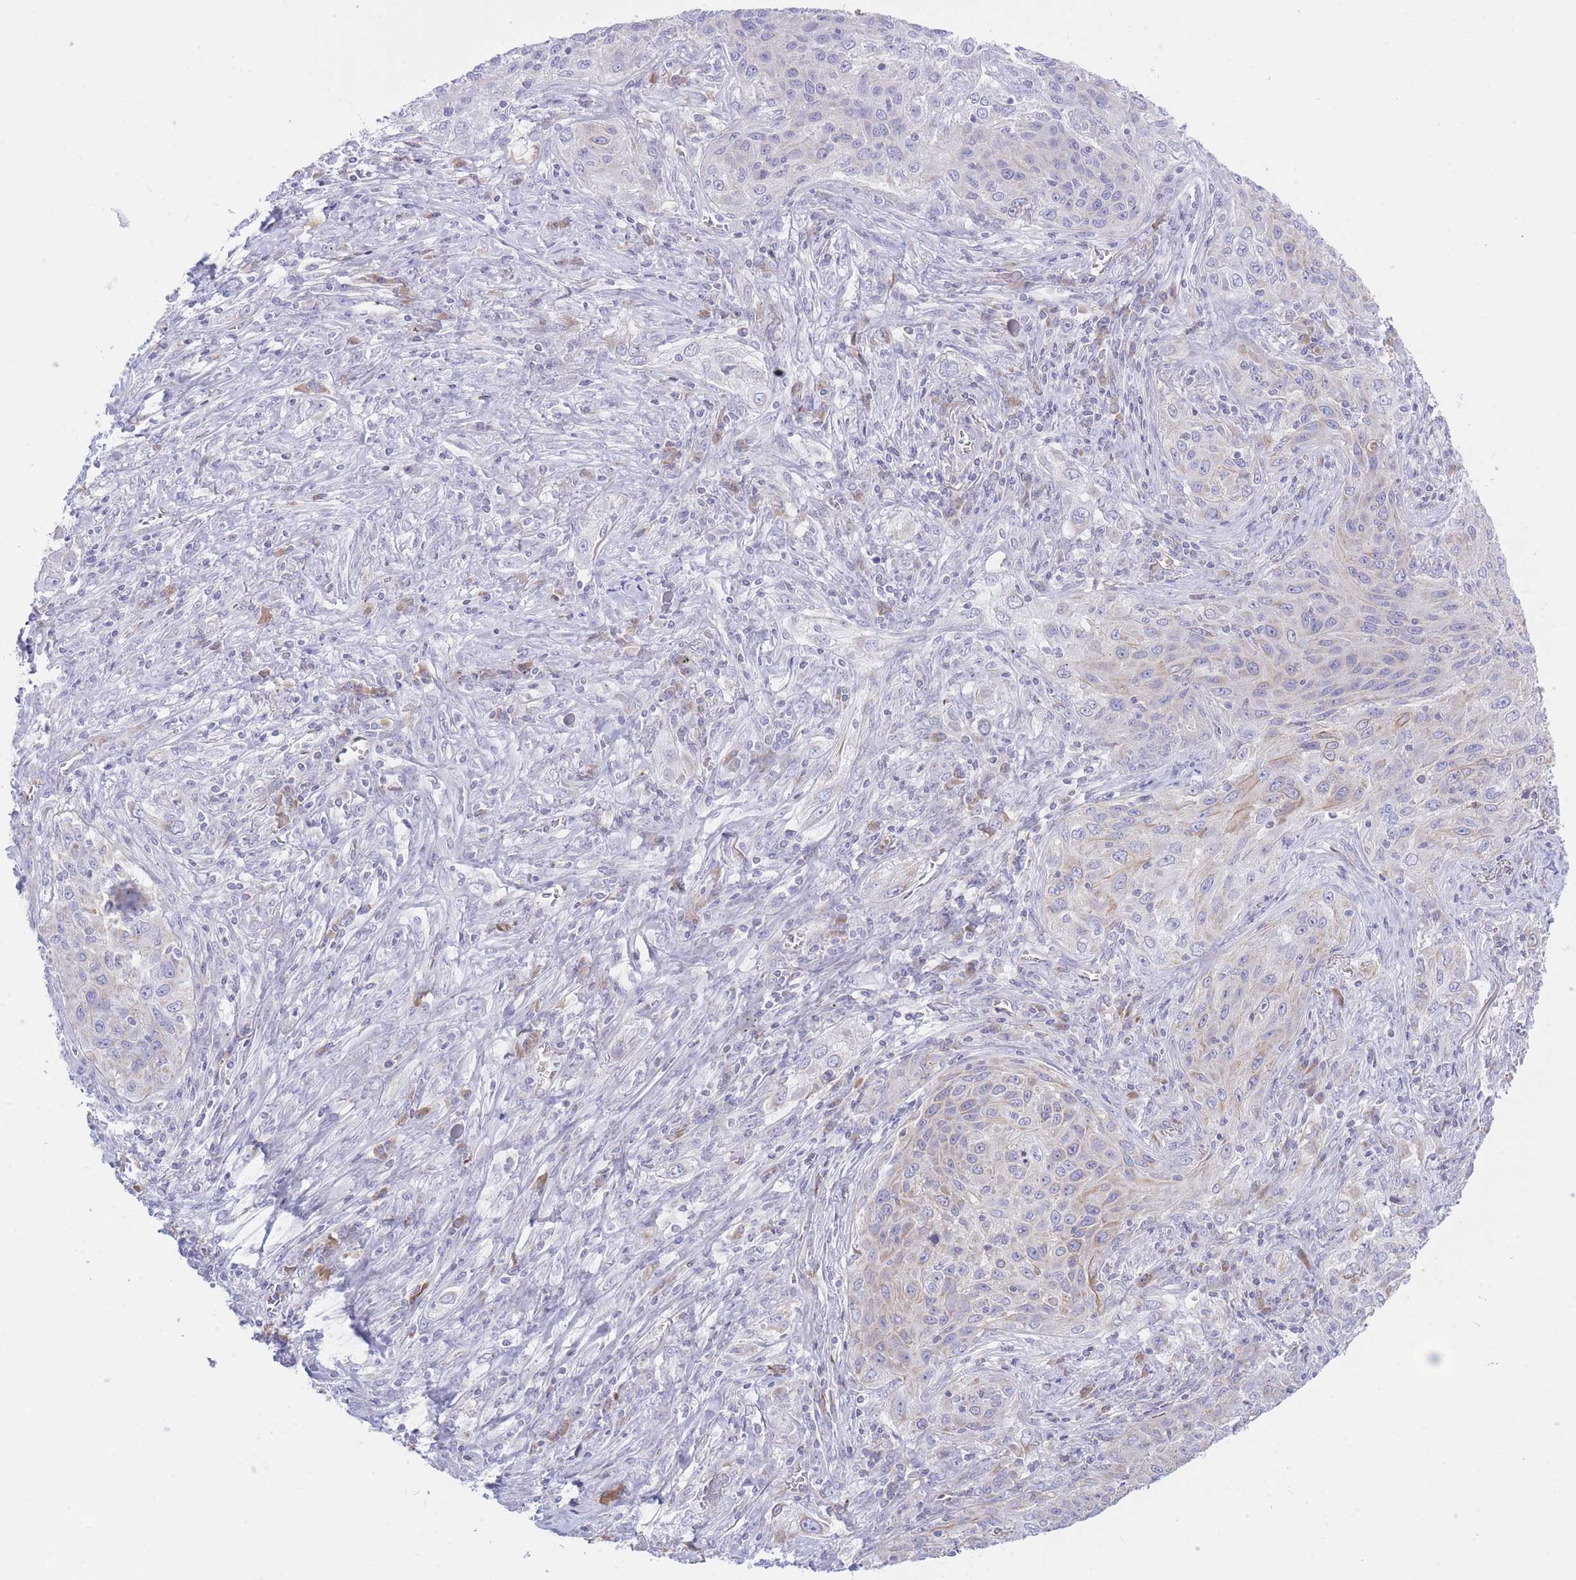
{"staining": {"intensity": "negative", "quantity": "none", "location": "none"}, "tissue": "lung cancer", "cell_type": "Tumor cells", "image_type": "cancer", "snomed": [{"axis": "morphology", "description": "Squamous cell carcinoma, NOS"}, {"axis": "topography", "description": "Lung"}], "caption": "Image shows no significant protein positivity in tumor cells of lung squamous cell carcinoma. (DAB (3,3'-diaminobenzidine) IHC with hematoxylin counter stain).", "gene": "NANP", "patient": {"sex": "female", "age": 69}}